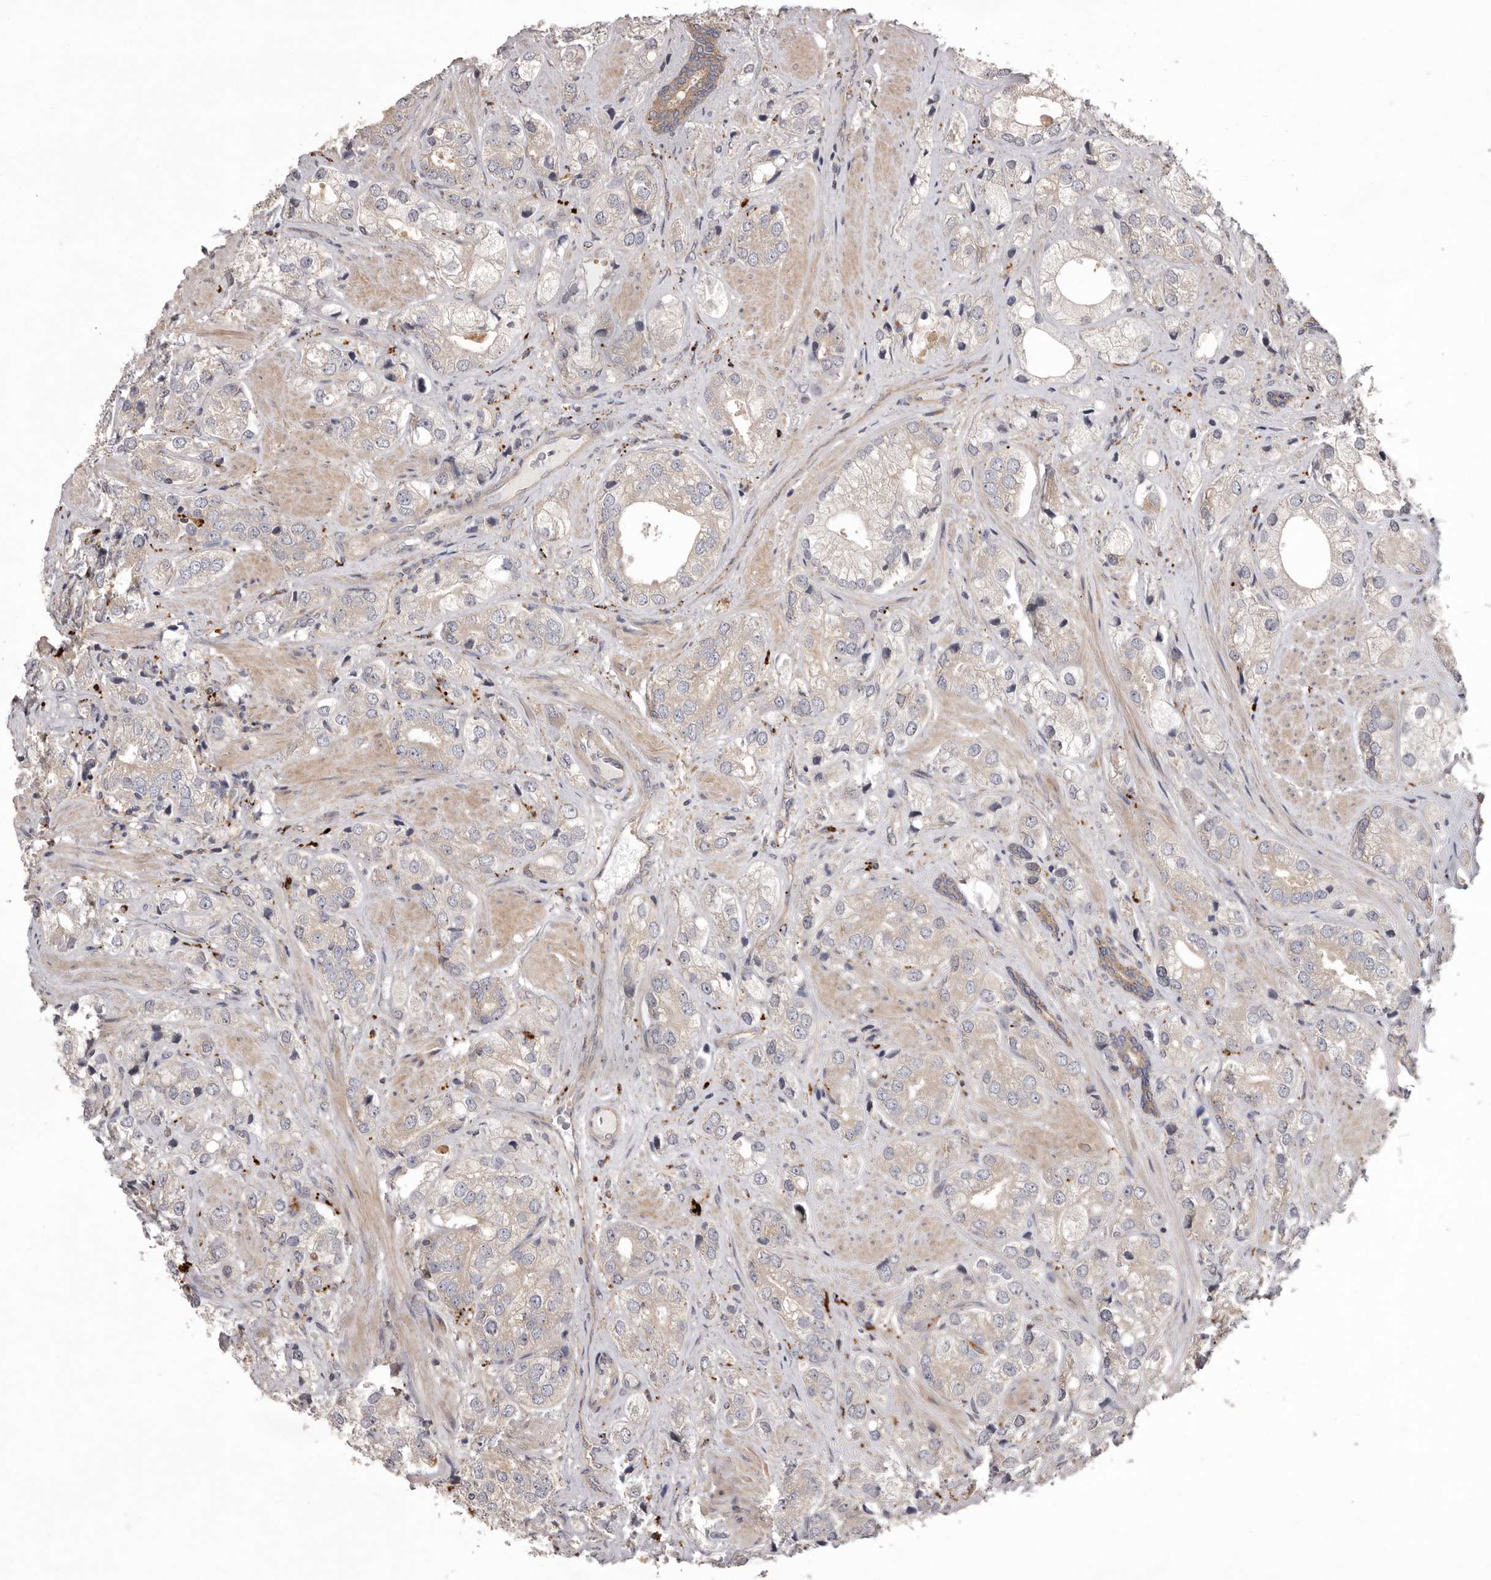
{"staining": {"intensity": "negative", "quantity": "none", "location": "none"}, "tissue": "prostate cancer", "cell_type": "Tumor cells", "image_type": "cancer", "snomed": [{"axis": "morphology", "description": "Adenocarcinoma, High grade"}, {"axis": "topography", "description": "Prostate"}], "caption": "Human prostate high-grade adenocarcinoma stained for a protein using IHC demonstrates no staining in tumor cells.", "gene": "WDR47", "patient": {"sex": "male", "age": 50}}